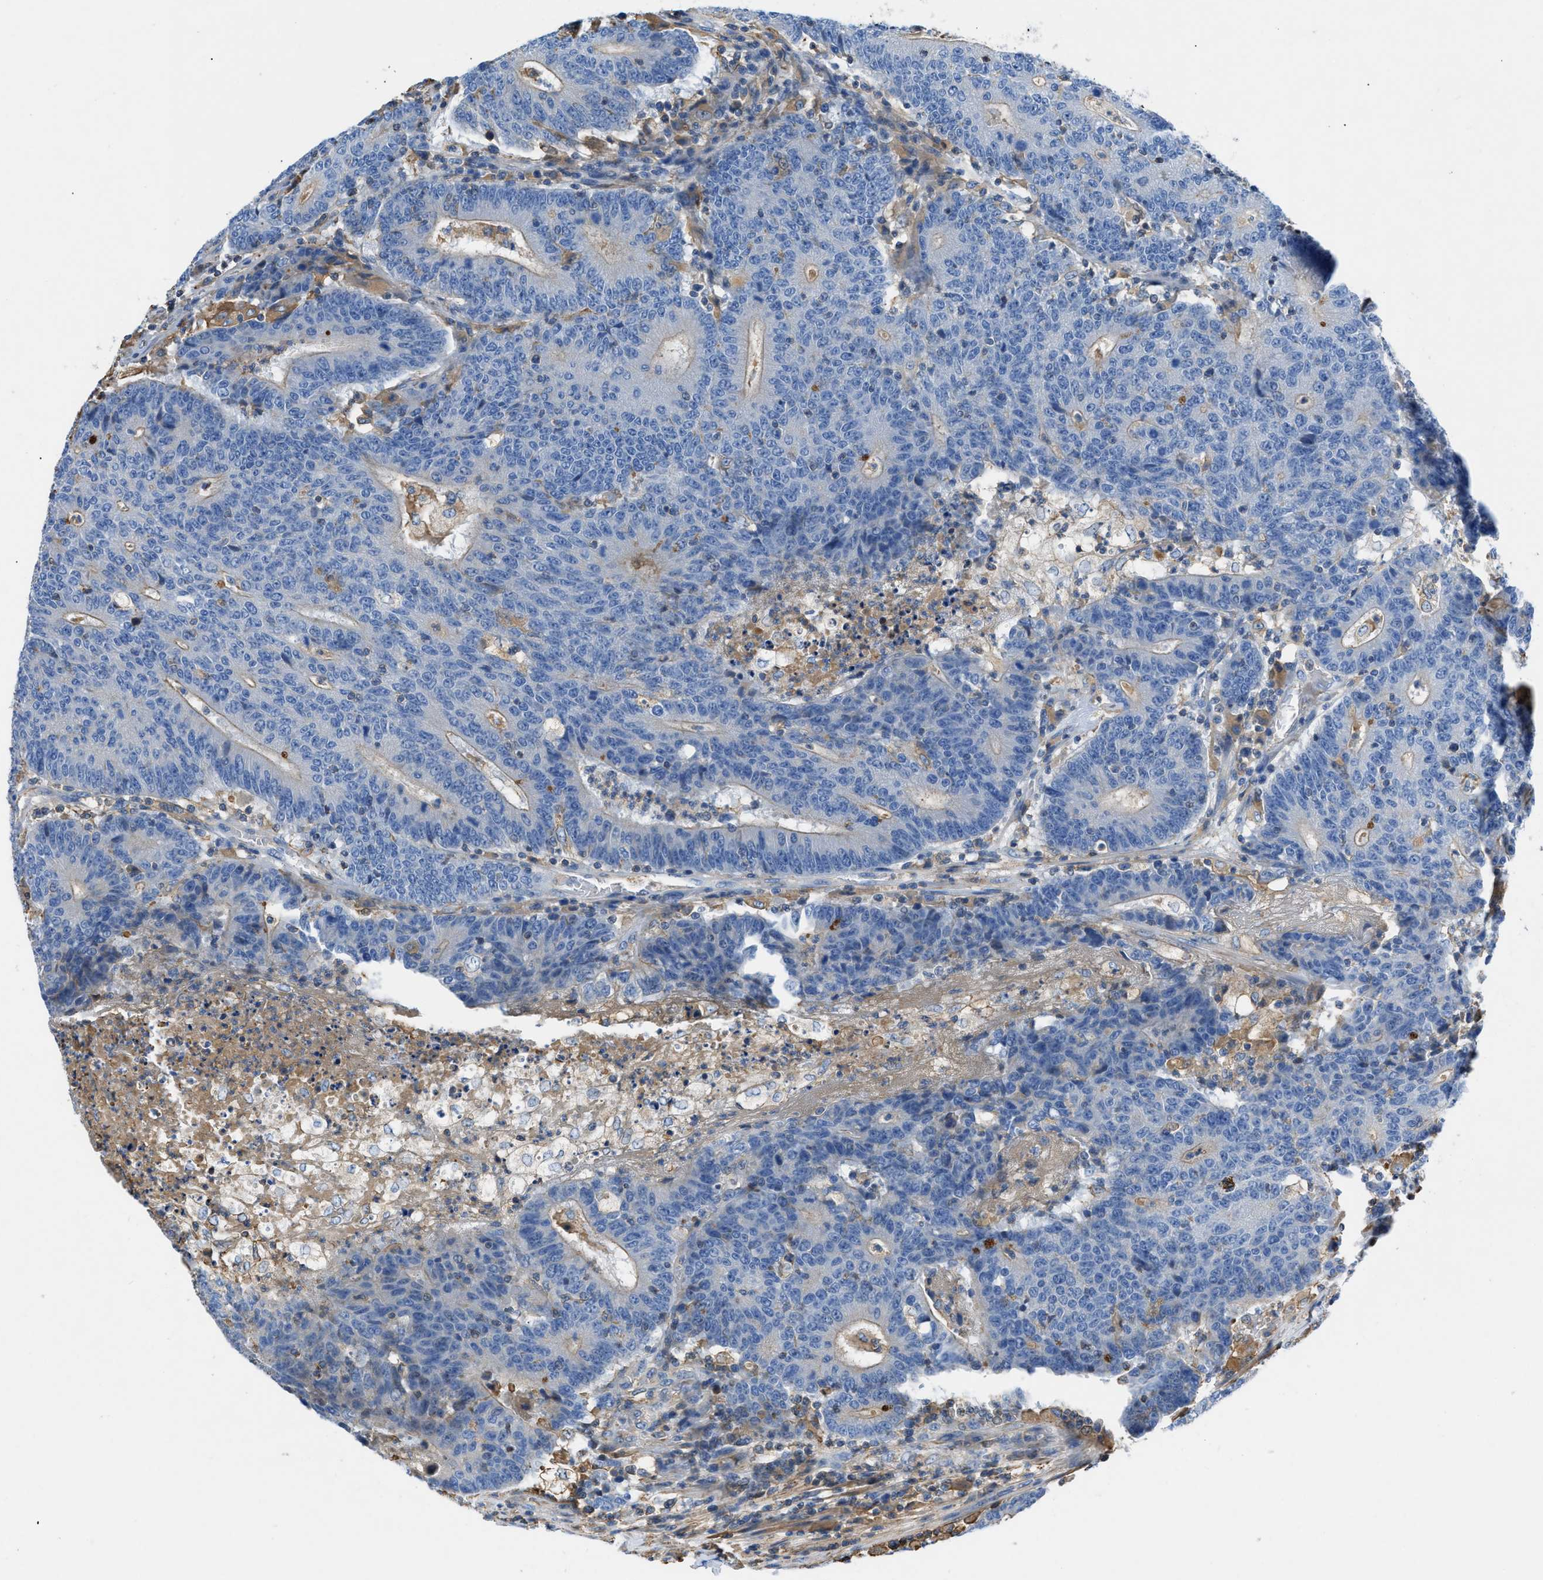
{"staining": {"intensity": "moderate", "quantity": "<25%", "location": "cytoplasmic/membranous"}, "tissue": "colorectal cancer", "cell_type": "Tumor cells", "image_type": "cancer", "snomed": [{"axis": "morphology", "description": "Normal tissue, NOS"}, {"axis": "morphology", "description": "Adenocarcinoma, NOS"}, {"axis": "topography", "description": "Colon"}], "caption": "An image of adenocarcinoma (colorectal) stained for a protein demonstrates moderate cytoplasmic/membranous brown staining in tumor cells. (Stains: DAB (3,3'-diaminobenzidine) in brown, nuclei in blue, Microscopy: brightfield microscopy at high magnification).", "gene": "ATP6V0D1", "patient": {"sex": "female", "age": 75}}